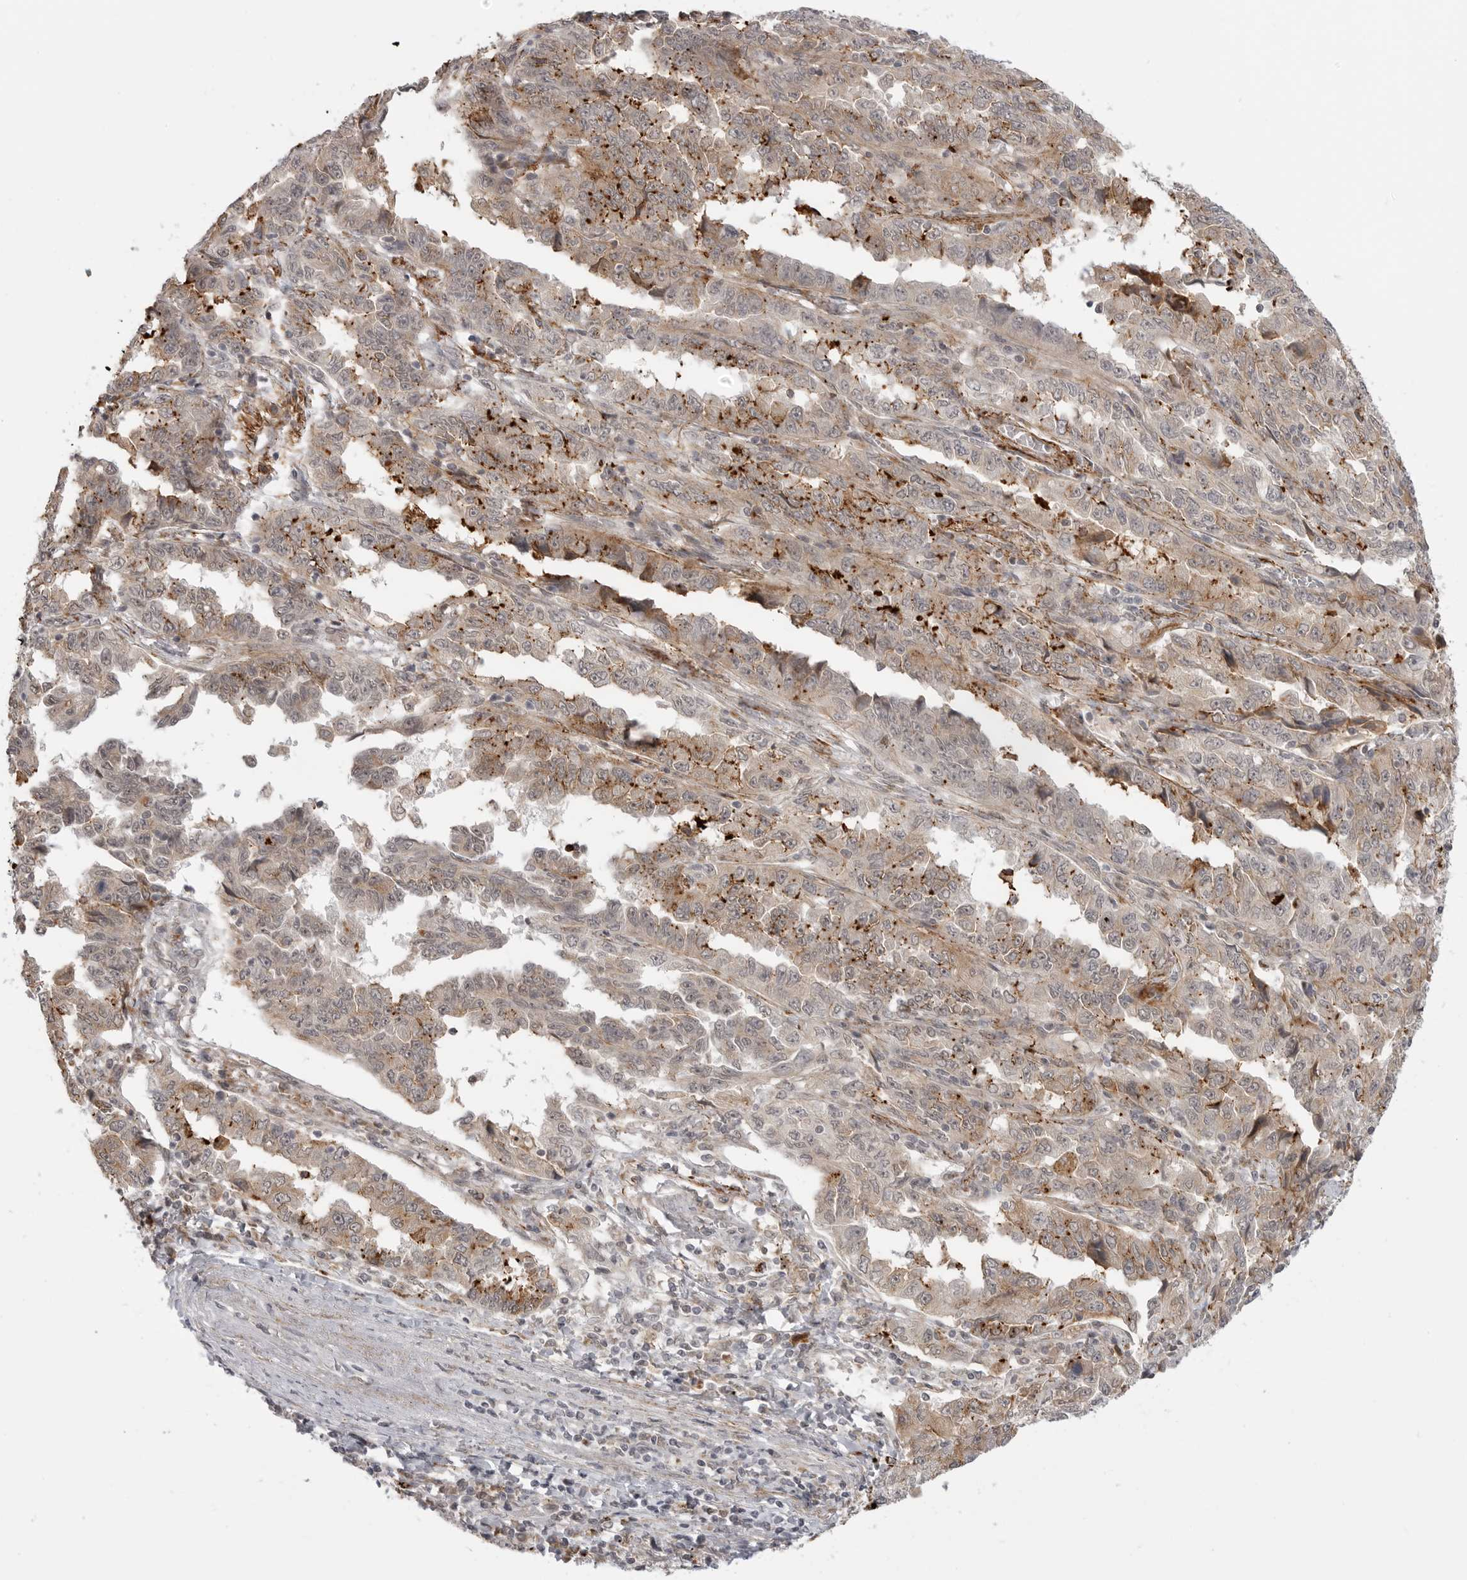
{"staining": {"intensity": "moderate", "quantity": "<25%", "location": "cytoplasmic/membranous"}, "tissue": "lung cancer", "cell_type": "Tumor cells", "image_type": "cancer", "snomed": [{"axis": "morphology", "description": "Adenocarcinoma, NOS"}, {"axis": "topography", "description": "Lung"}], "caption": "Protein staining exhibits moderate cytoplasmic/membranous staining in about <25% of tumor cells in lung cancer (adenocarcinoma).", "gene": "KALRN", "patient": {"sex": "female", "age": 51}}